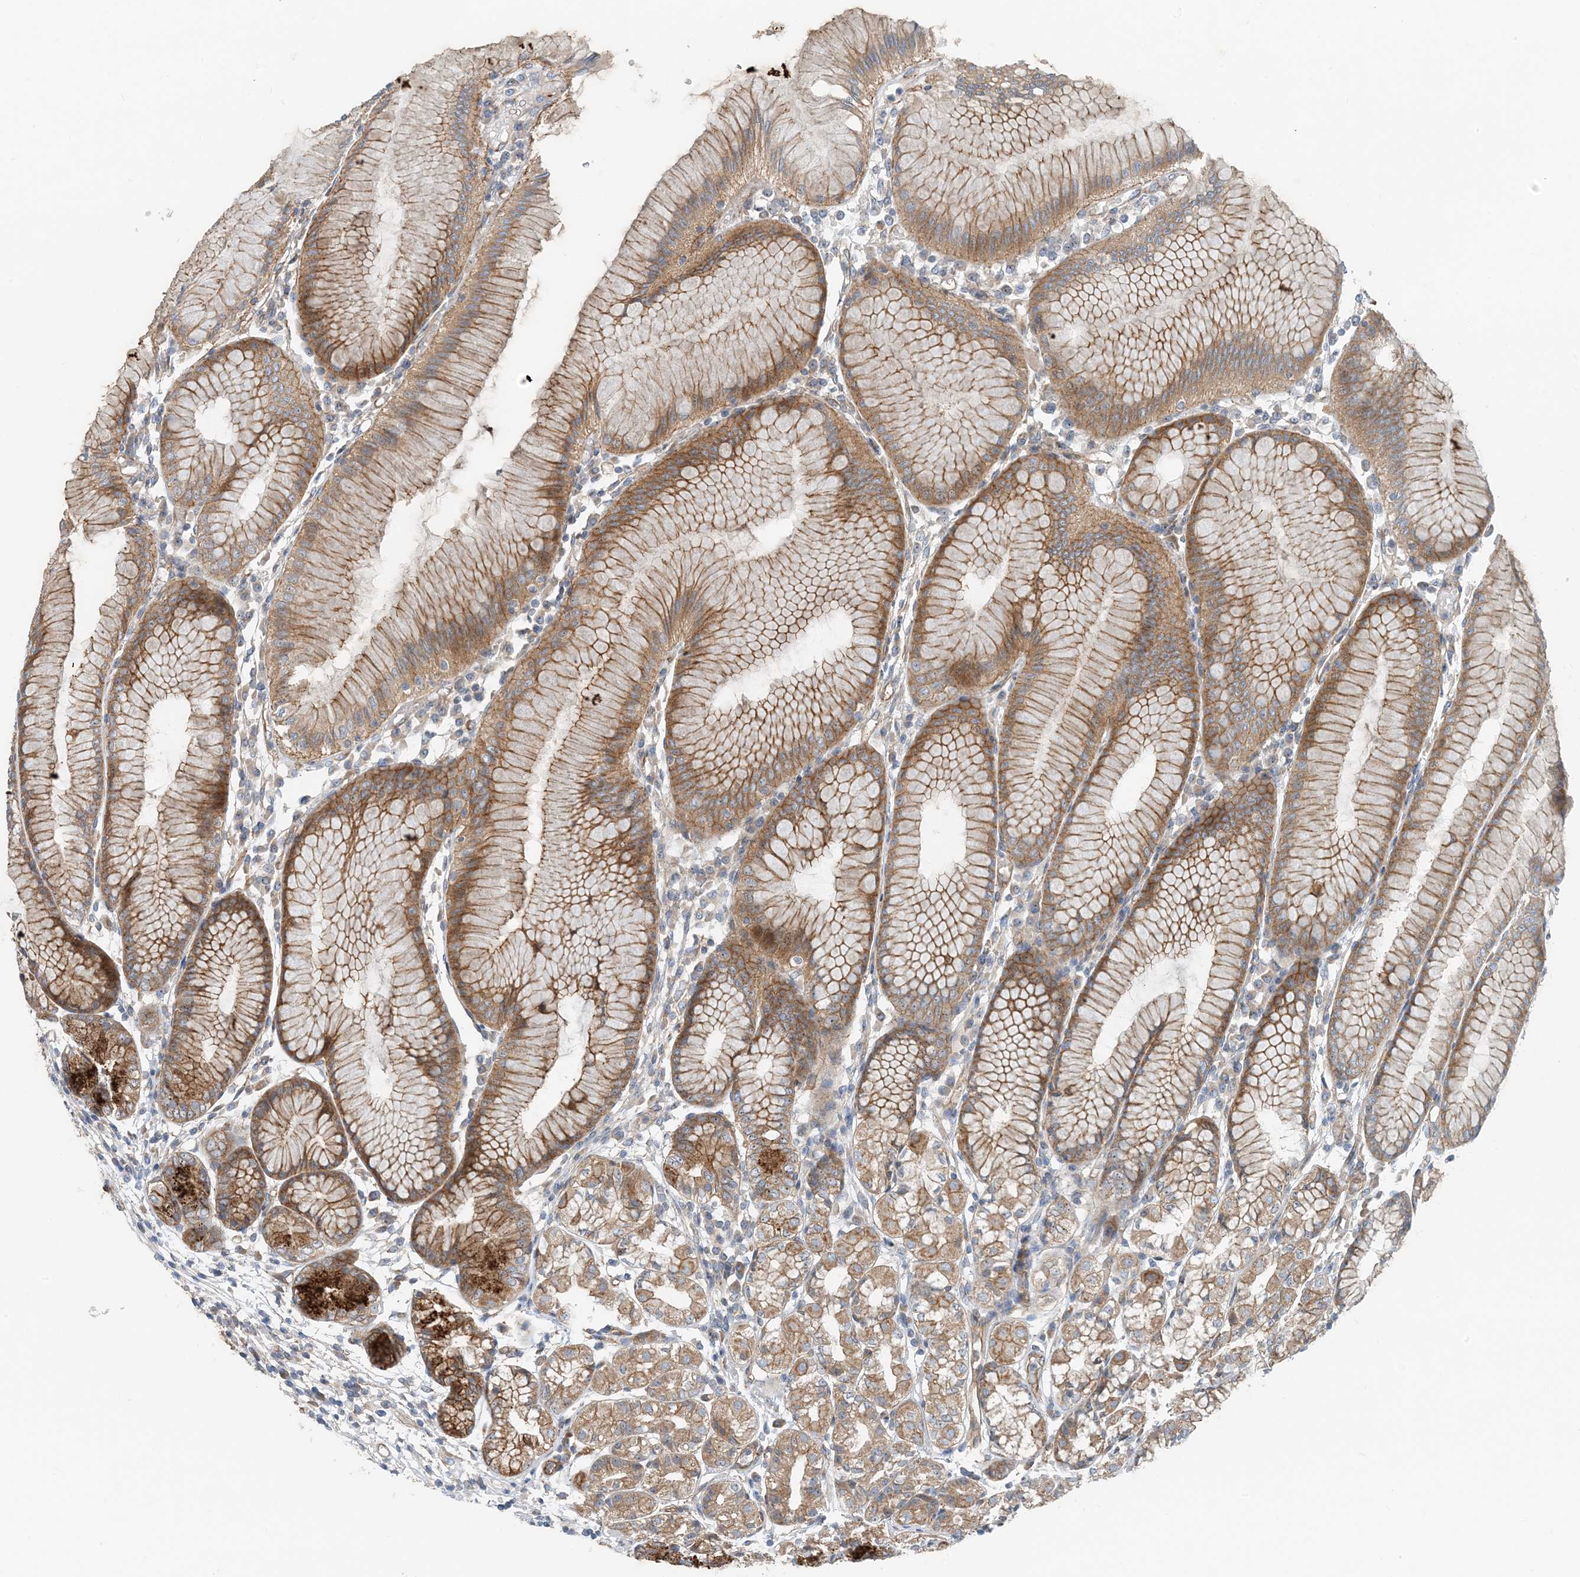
{"staining": {"intensity": "moderate", "quantity": ">75%", "location": "cytoplasmic/membranous"}, "tissue": "stomach", "cell_type": "Glandular cells", "image_type": "normal", "snomed": [{"axis": "morphology", "description": "Normal tissue, NOS"}, {"axis": "topography", "description": "Stomach"}], "caption": "Immunohistochemical staining of unremarkable human stomach displays moderate cytoplasmic/membranous protein expression in about >75% of glandular cells. (DAB (3,3'-diaminobenzidine) IHC with brightfield microscopy, high magnification).", "gene": "MYL5", "patient": {"sex": "female", "age": 57}}